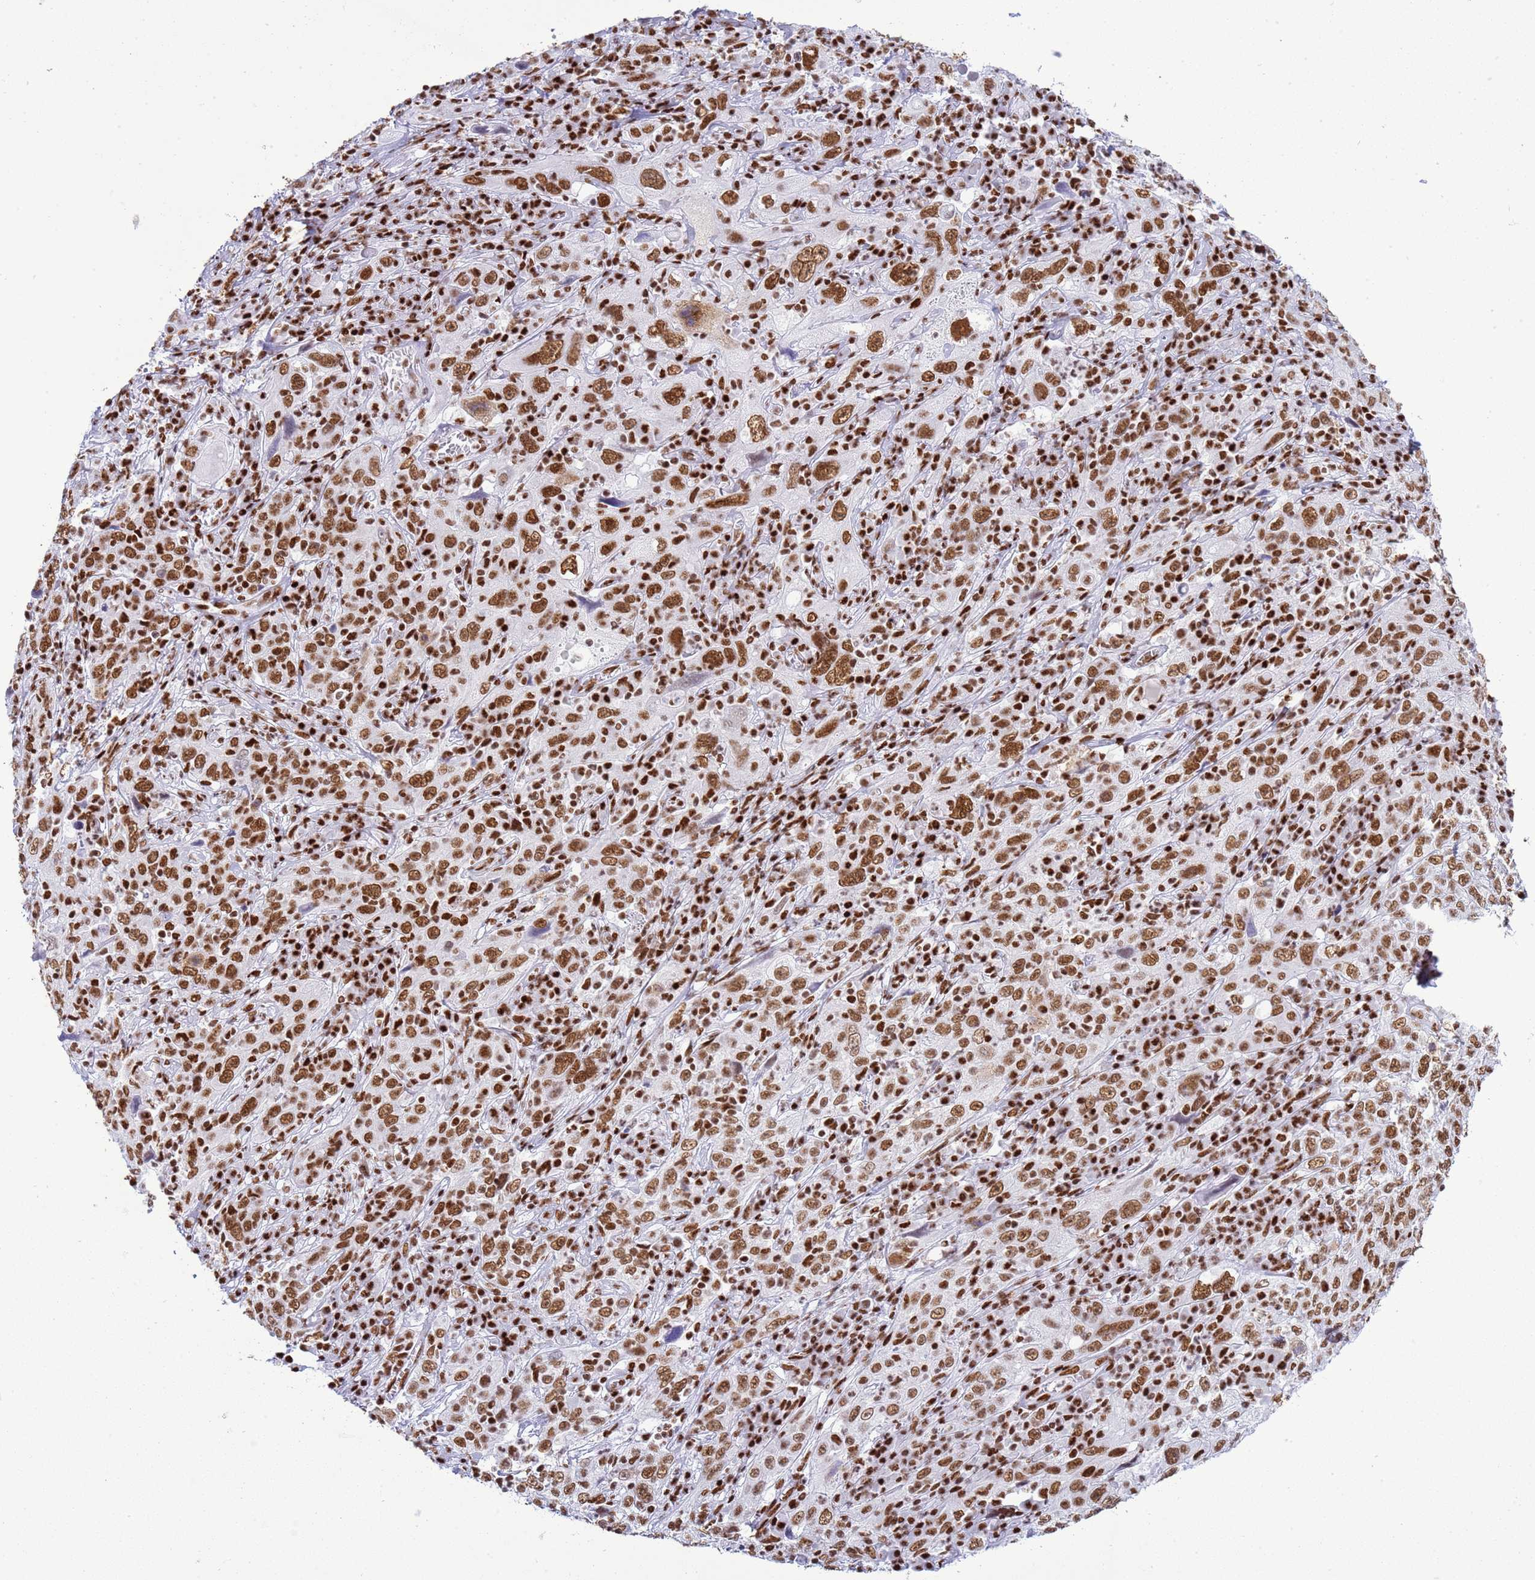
{"staining": {"intensity": "moderate", "quantity": ">75%", "location": "nuclear"}, "tissue": "cervical cancer", "cell_type": "Tumor cells", "image_type": "cancer", "snomed": [{"axis": "morphology", "description": "Squamous cell carcinoma, NOS"}, {"axis": "topography", "description": "Cervix"}], "caption": "Squamous cell carcinoma (cervical) was stained to show a protein in brown. There is medium levels of moderate nuclear positivity in approximately >75% of tumor cells.", "gene": "RALY", "patient": {"sex": "female", "age": 46}}